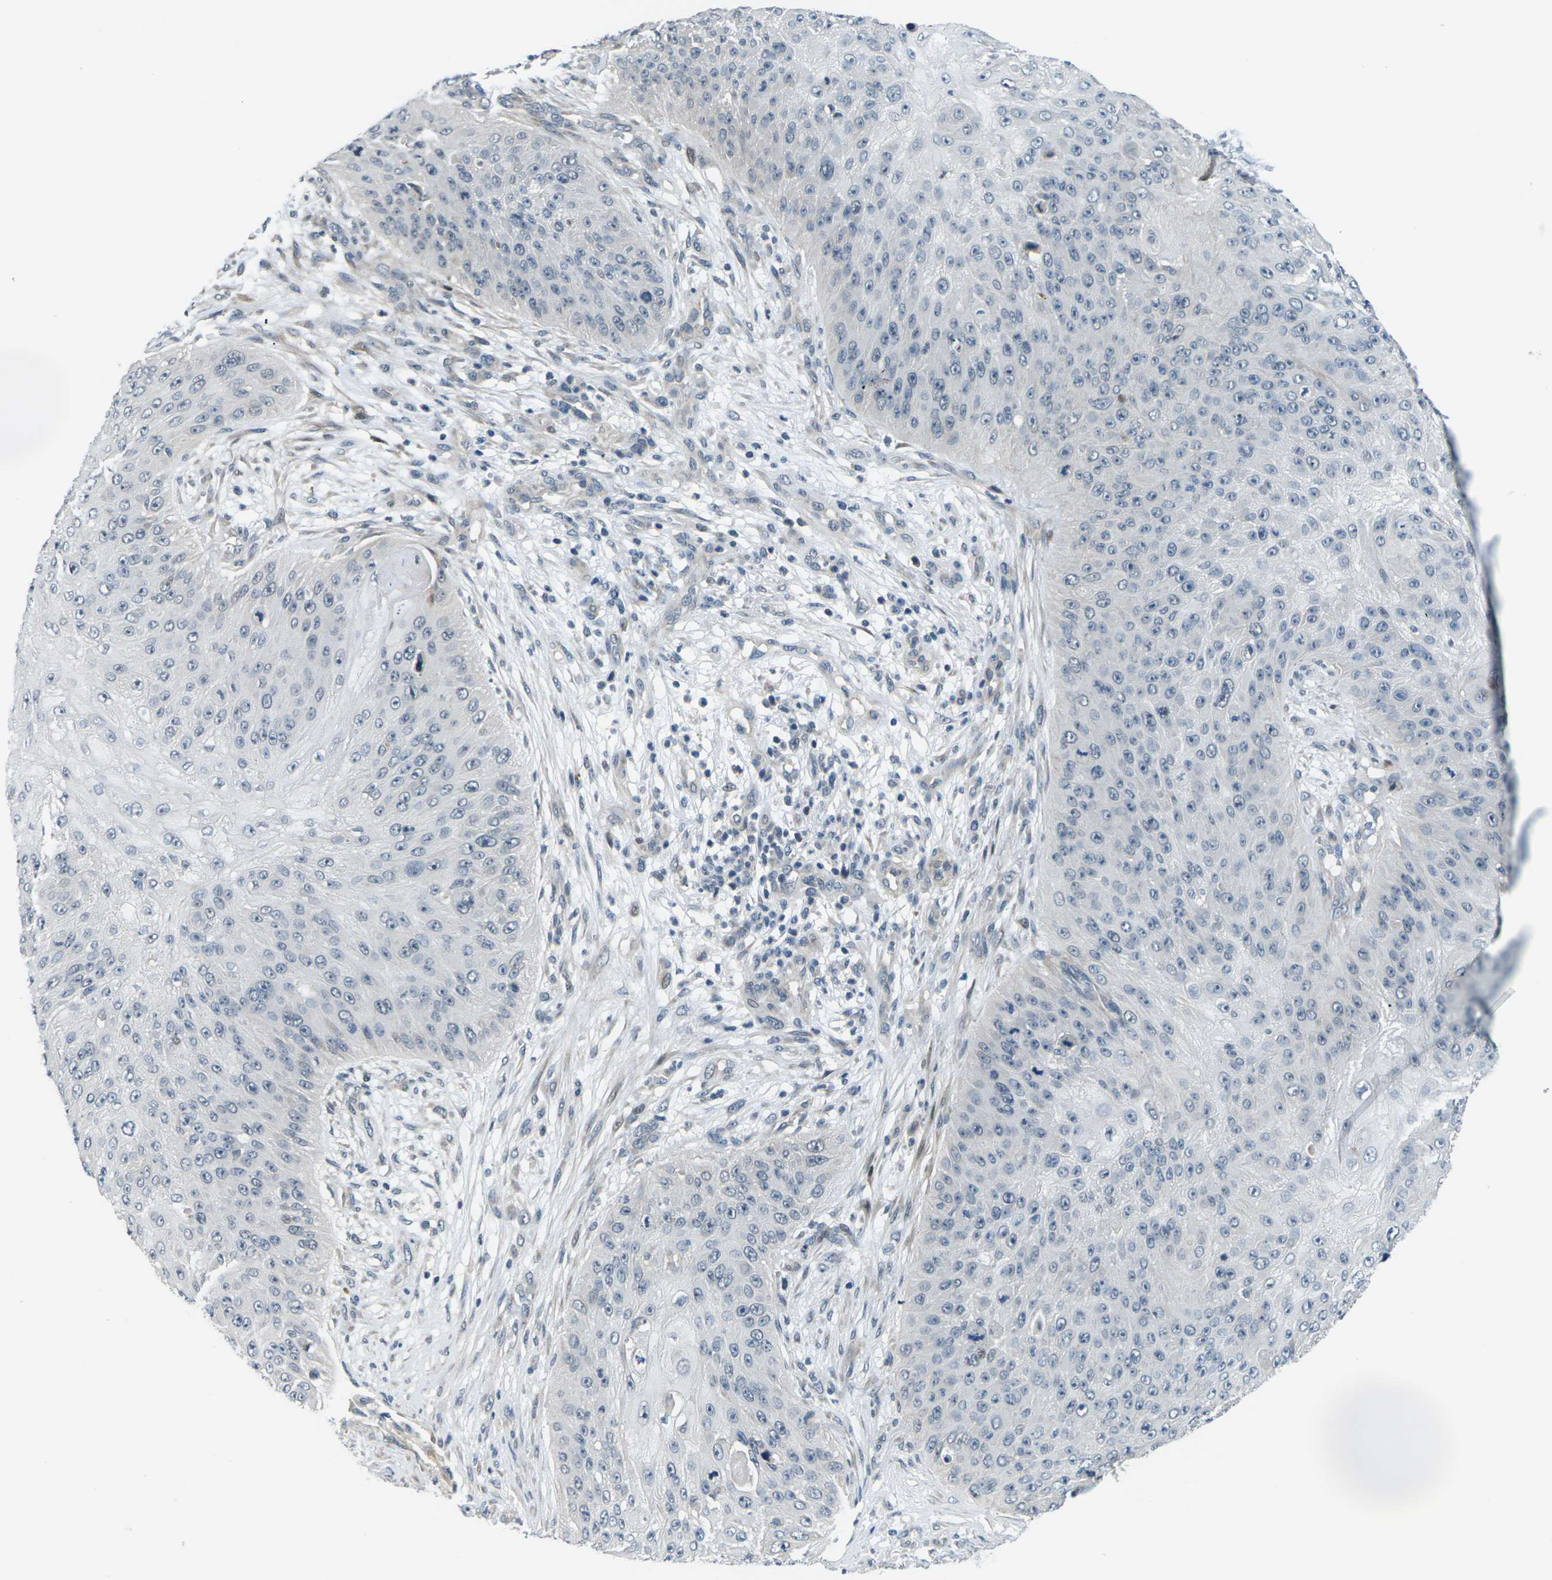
{"staining": {"intensity": "negative", "quantity": "none", "location": "none"}, "tissue": "skin cancer", "cell_type": "Tumor cells", "image_type": "cancer", "snomed": [{"axis": "morphology", "description": "Squamous cell carcinoma, NOS"}, {"axis": "topography", "description": "Skin"}], "caption": "There is no significant staining in tumor cells of skin squamous cell carcinoma. (DAB (3,3'-diaminobenzidine) IHC with hematoxylin counter stain).", "gene": "SLC13A3", "patient": {"sex": "female", "age": 80}}